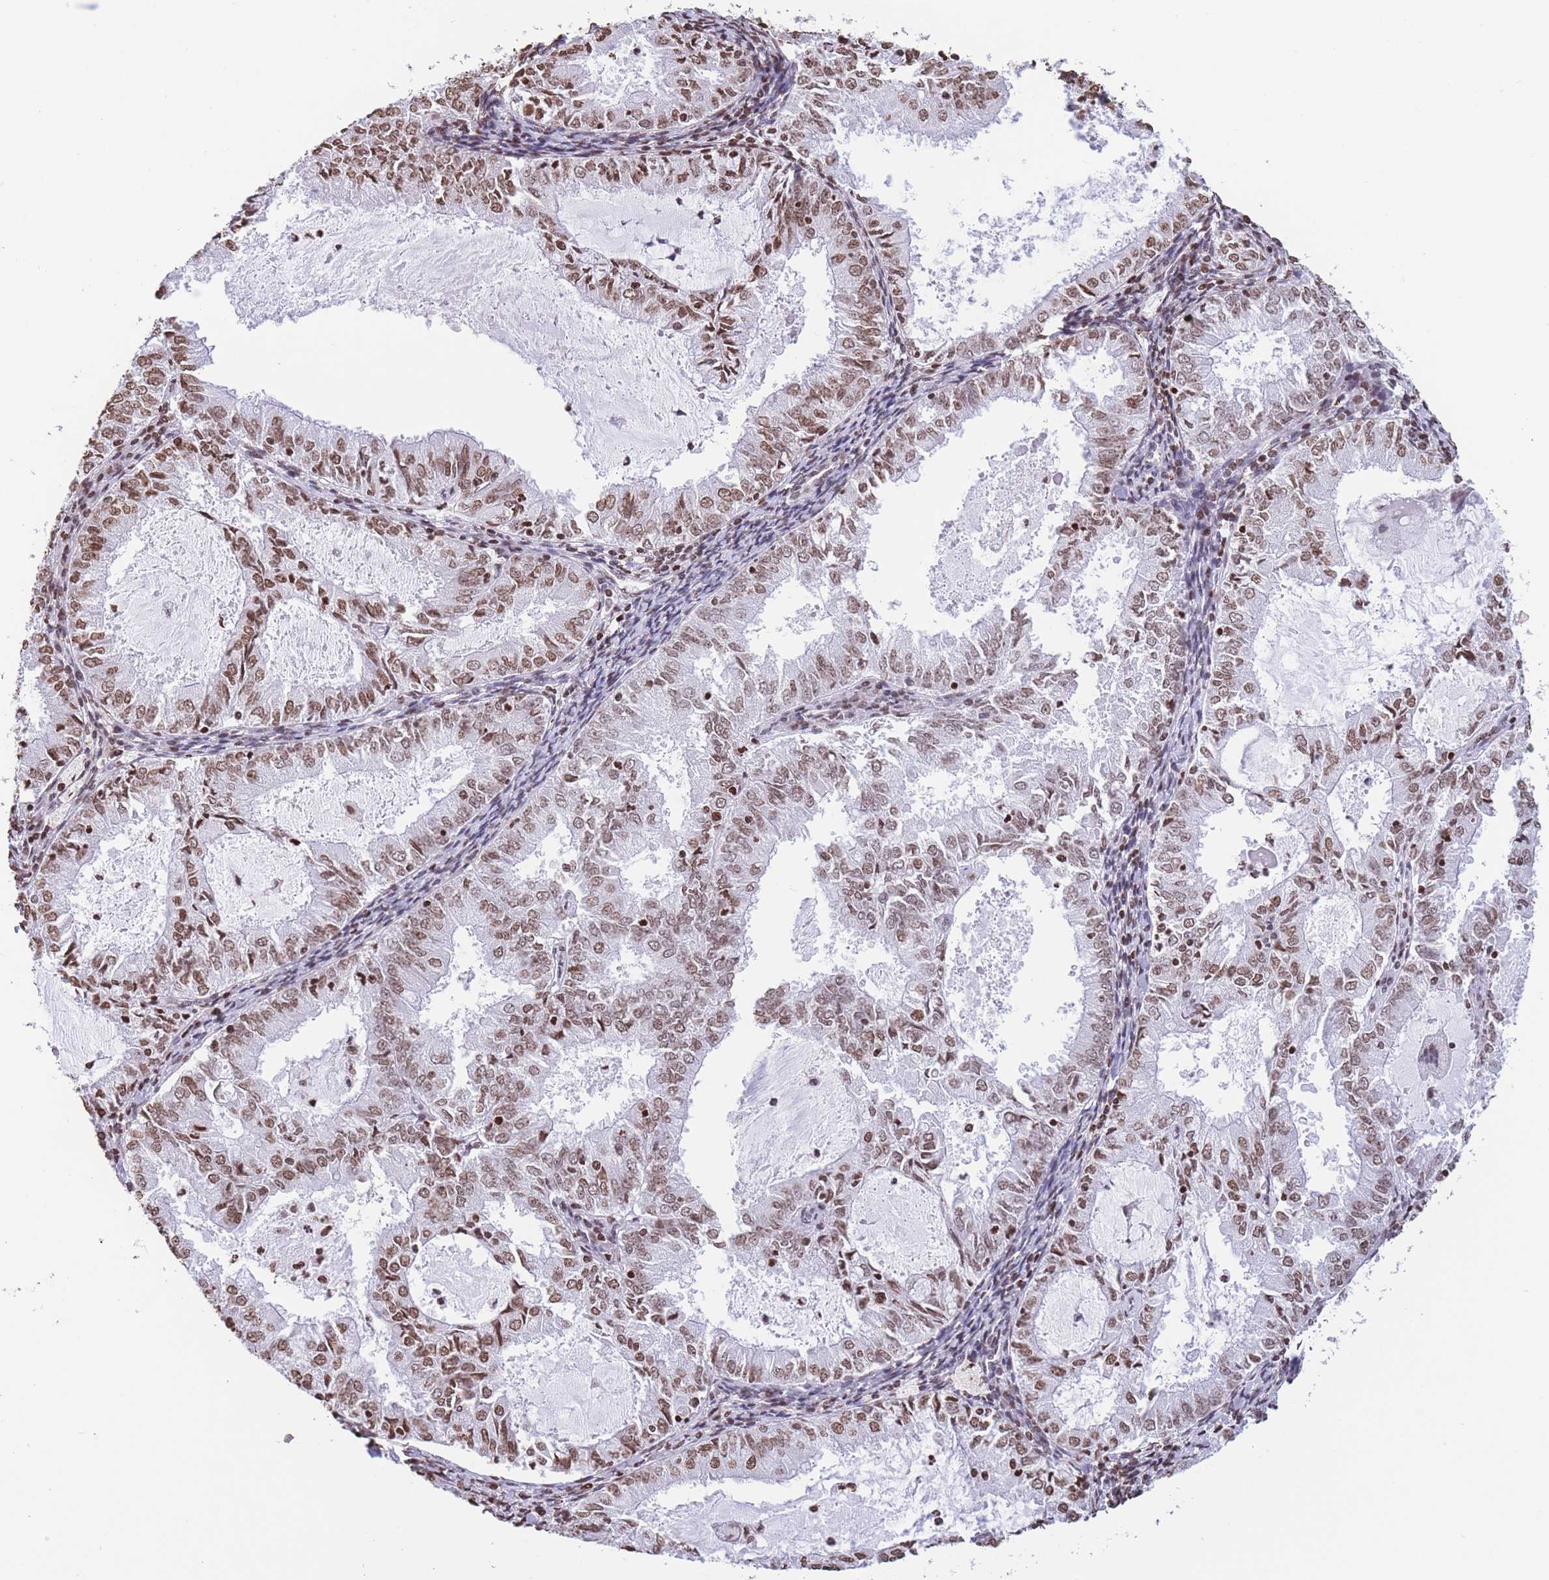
{"staining": {"intensity": "moderate", "quantity": ">75%", "location": "nuclear"}, "tissue": "endometrial cancer", "cell_type": "Tumor cells", "image_type": "cancer", "snomed": [{"axis": "morphology", "description": "Adenocarcinoma, NOS"}, {"axis": "topography", "description": "Endometrium"}], "caption": "Endometrial cancer (adenocarcinoma) stained for a protein exhibits moderate nuclear positivity in tumor cells.", "gene": "H2BC11", "patient": {"sex": "female", "age": 57}}